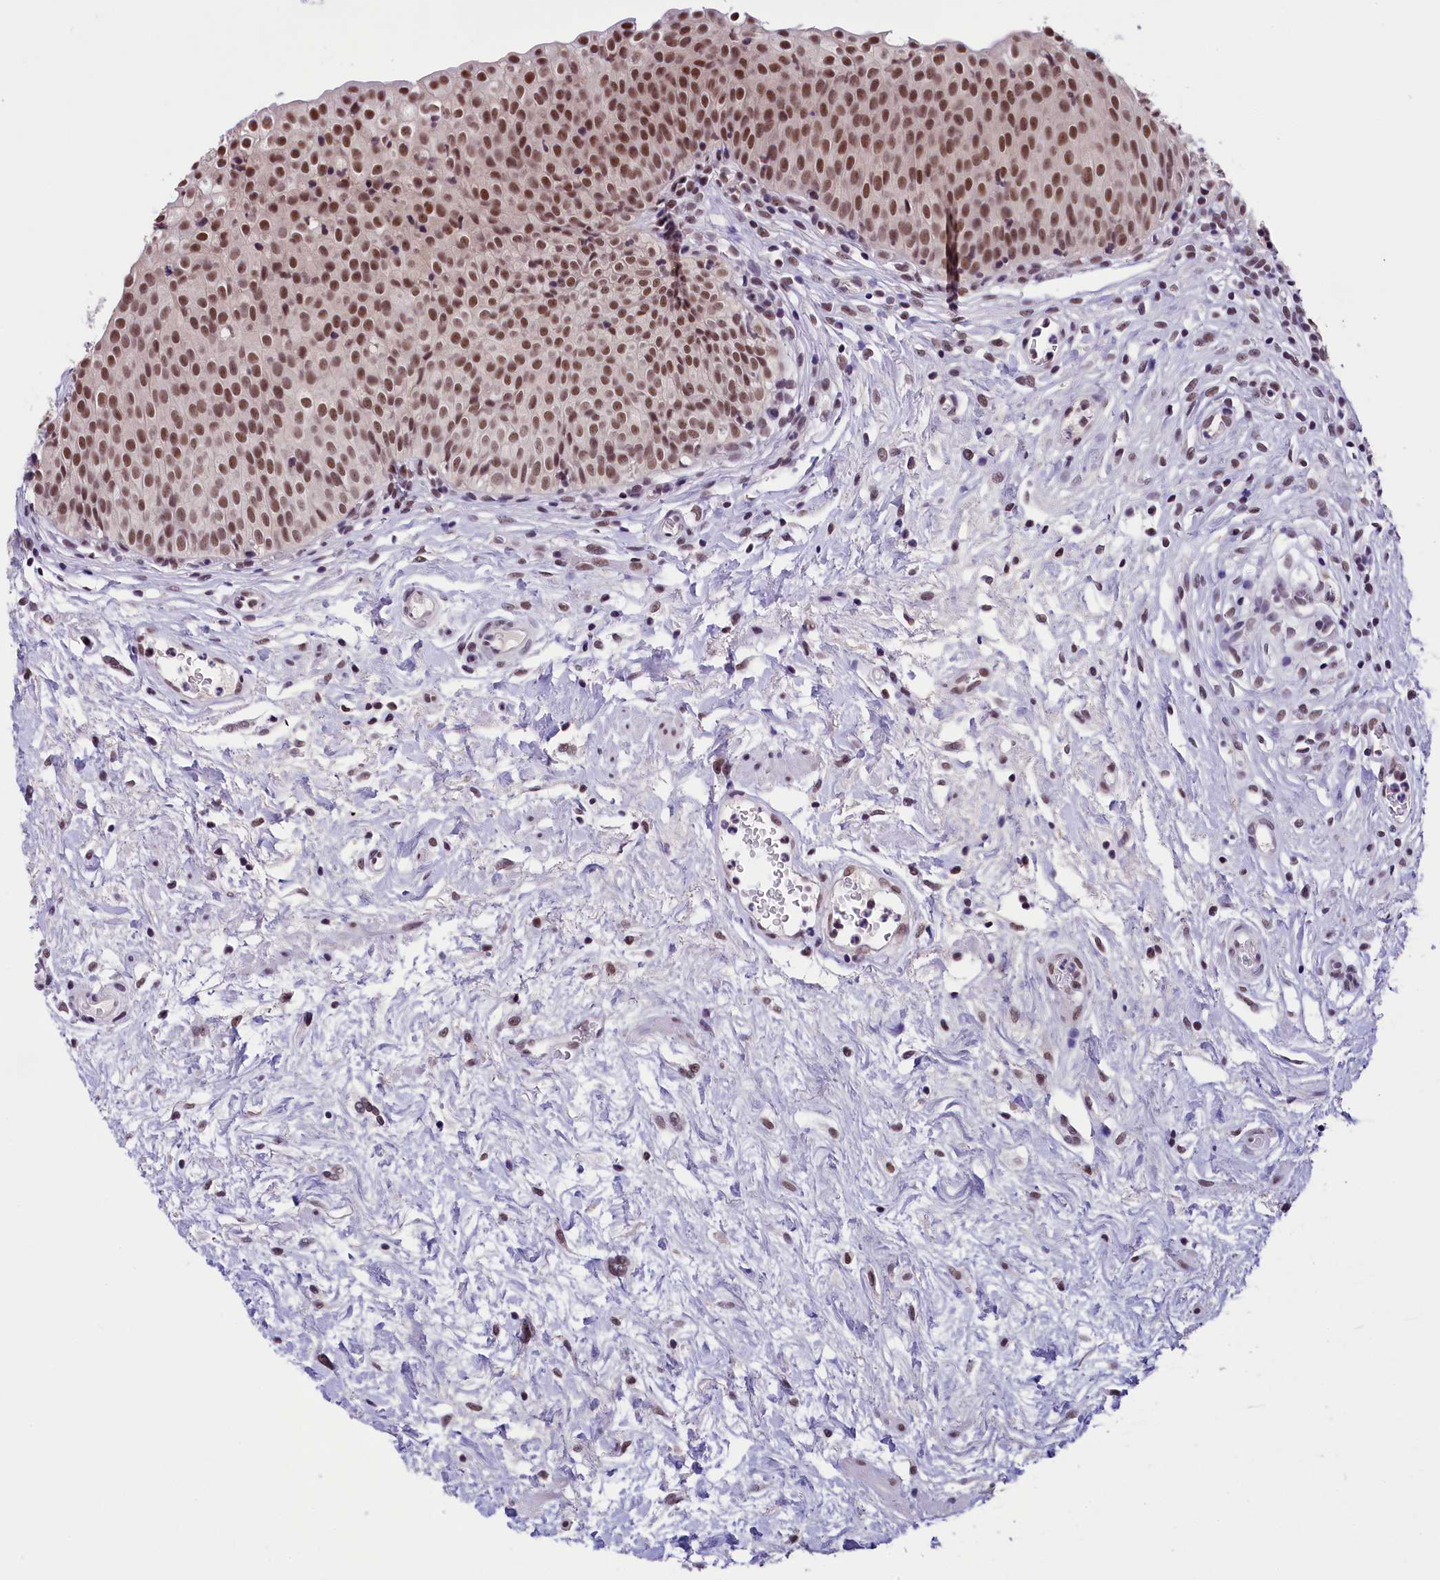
{"staining": {"intensity": "moderate", "quantity": ">75%", "location": "nuclear"}, "tissue": "urinary bladder", "cell_type": "Urothelial cells", "image_type": "normal", "snomed": [{"axis": "morphology", "description": "Normal tissue, NOS"}, {"axis": "topography", "description": "Urinary bladder"}], "caption": "Urinary bladder stained with DAB IHC shows medium levels of moderate nuclear staining in about >75% of urothelial cells. (IHC, brightfield microscopy, high magnification).", "gene": "ZC3H4", "patient": {"sex": "male", "age": 55}}